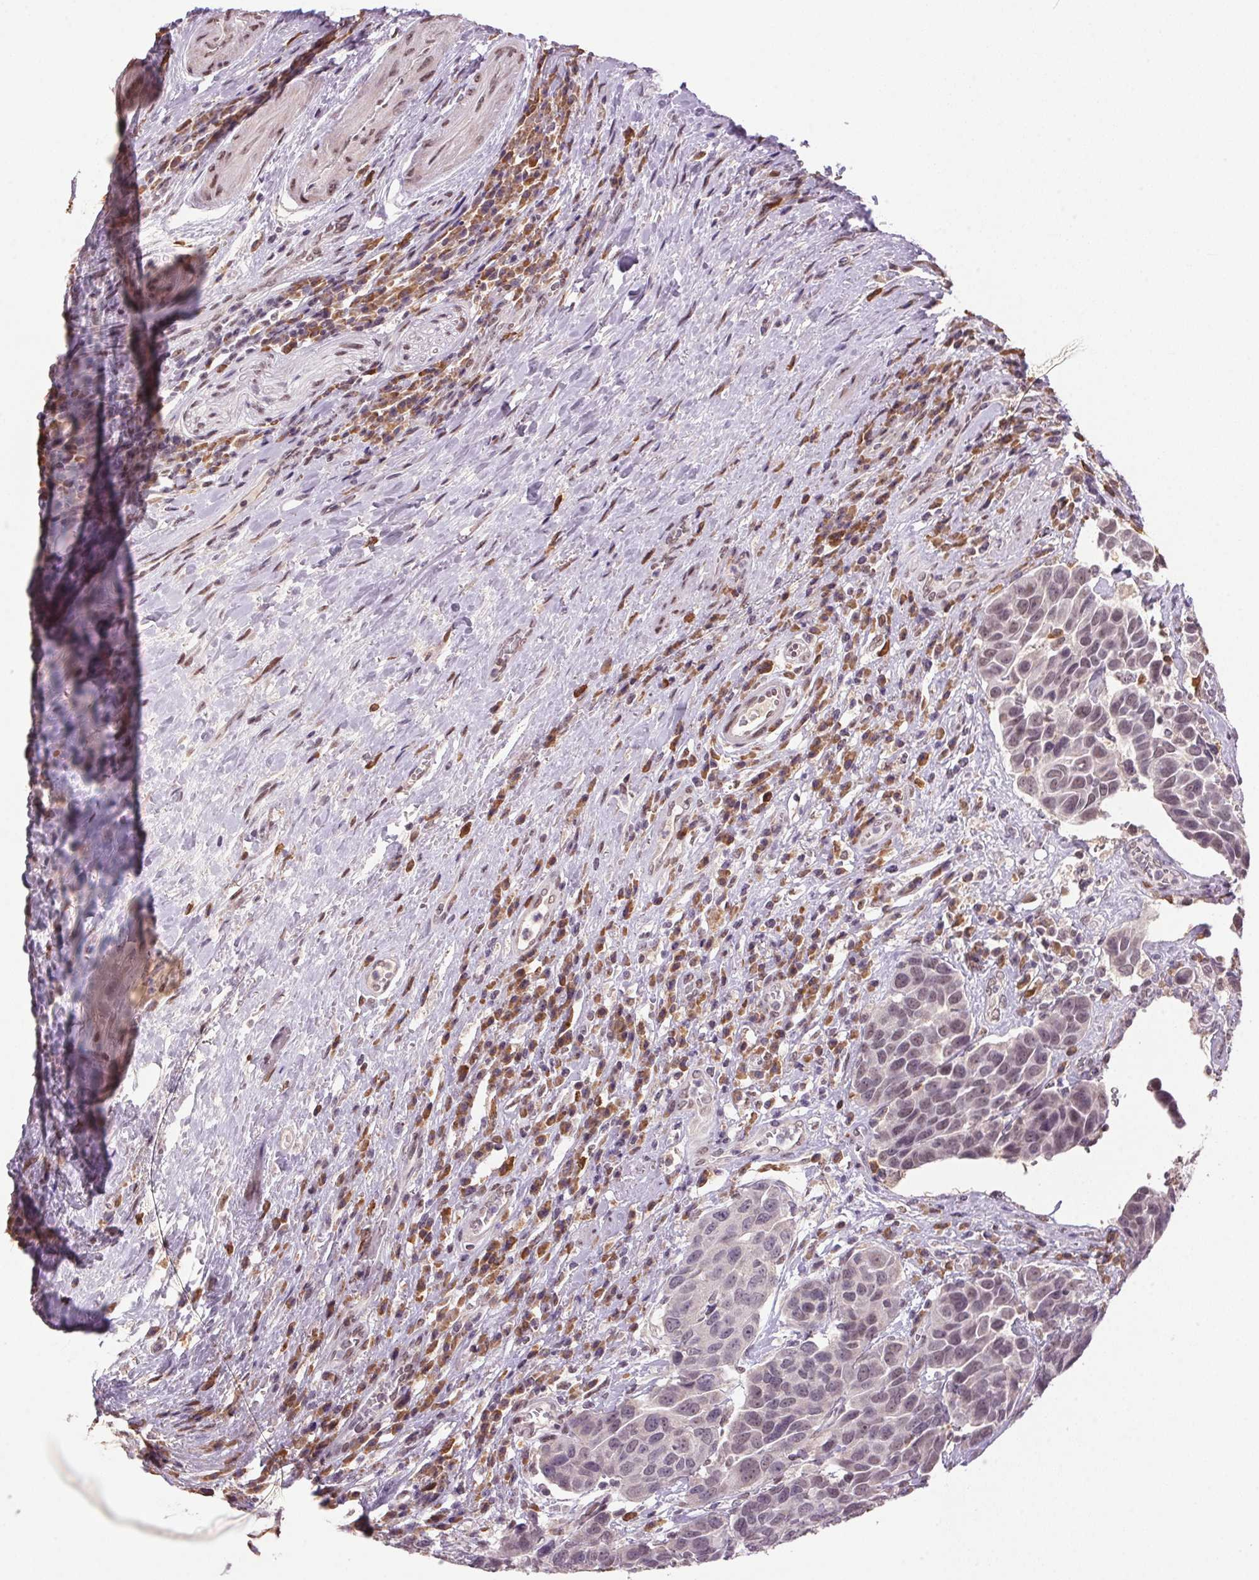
{"staining": {"intensity": "weak", "quantity": "<25%", "location": "nuclear"}, "tissue": "urothelial cancer", "cell_type": "Tumor cells", "image_type": "cancer", "snomed": [{"axis": "morphology", "description": "Urothelial carcinoma, High grade"}, {"axis": "topography", "description": "Urinary bladder"}], "caption": "IHC photomicrograph of neoplastic tissue: human urothelial cancer stained with DAB exhibits no significant protein positivity in tumor cells.", "gene": "ZBTB4", "patient": {"sex": "female", "age": 70}}